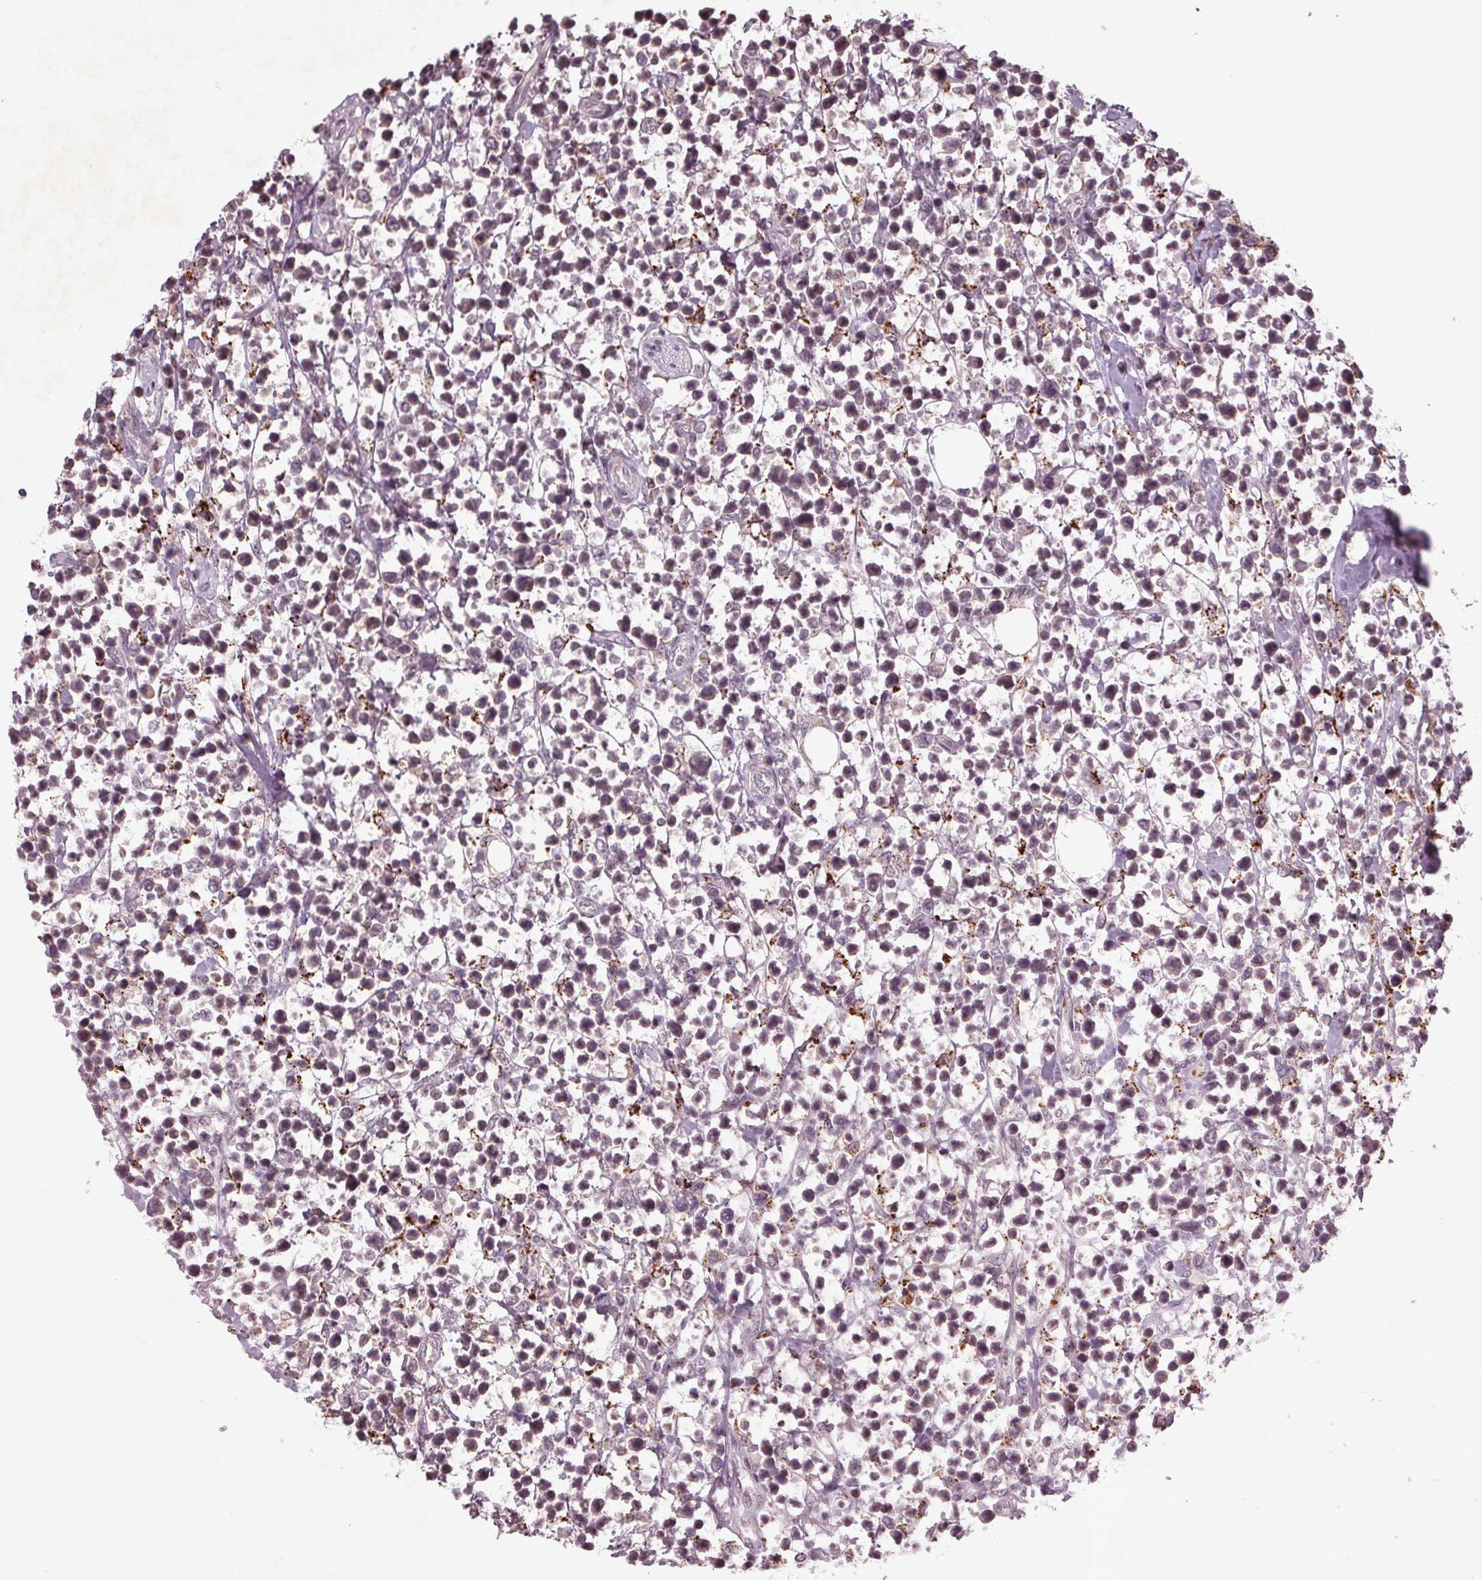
{"staining": {"intensity": "negative", "quantity": "none", "location": "none"}, "tissue": "lymphoma", "cell_type": "Tumor cells", "image_type": "cancer", "snomed": [{"axis": "morphology", "description": "Malignant lymphoma, non-Hodgkin's type, High grade"}, {"axis": "topography", "description": "Soft tissue"}], "caption": "High power microscopy photomicrograph of an IHC photomicrograph of lymphoma, revealing no significant positivity in tumor cells.", "gene": "CDKL4", "patient": {"sex": "female", "age": 56}}